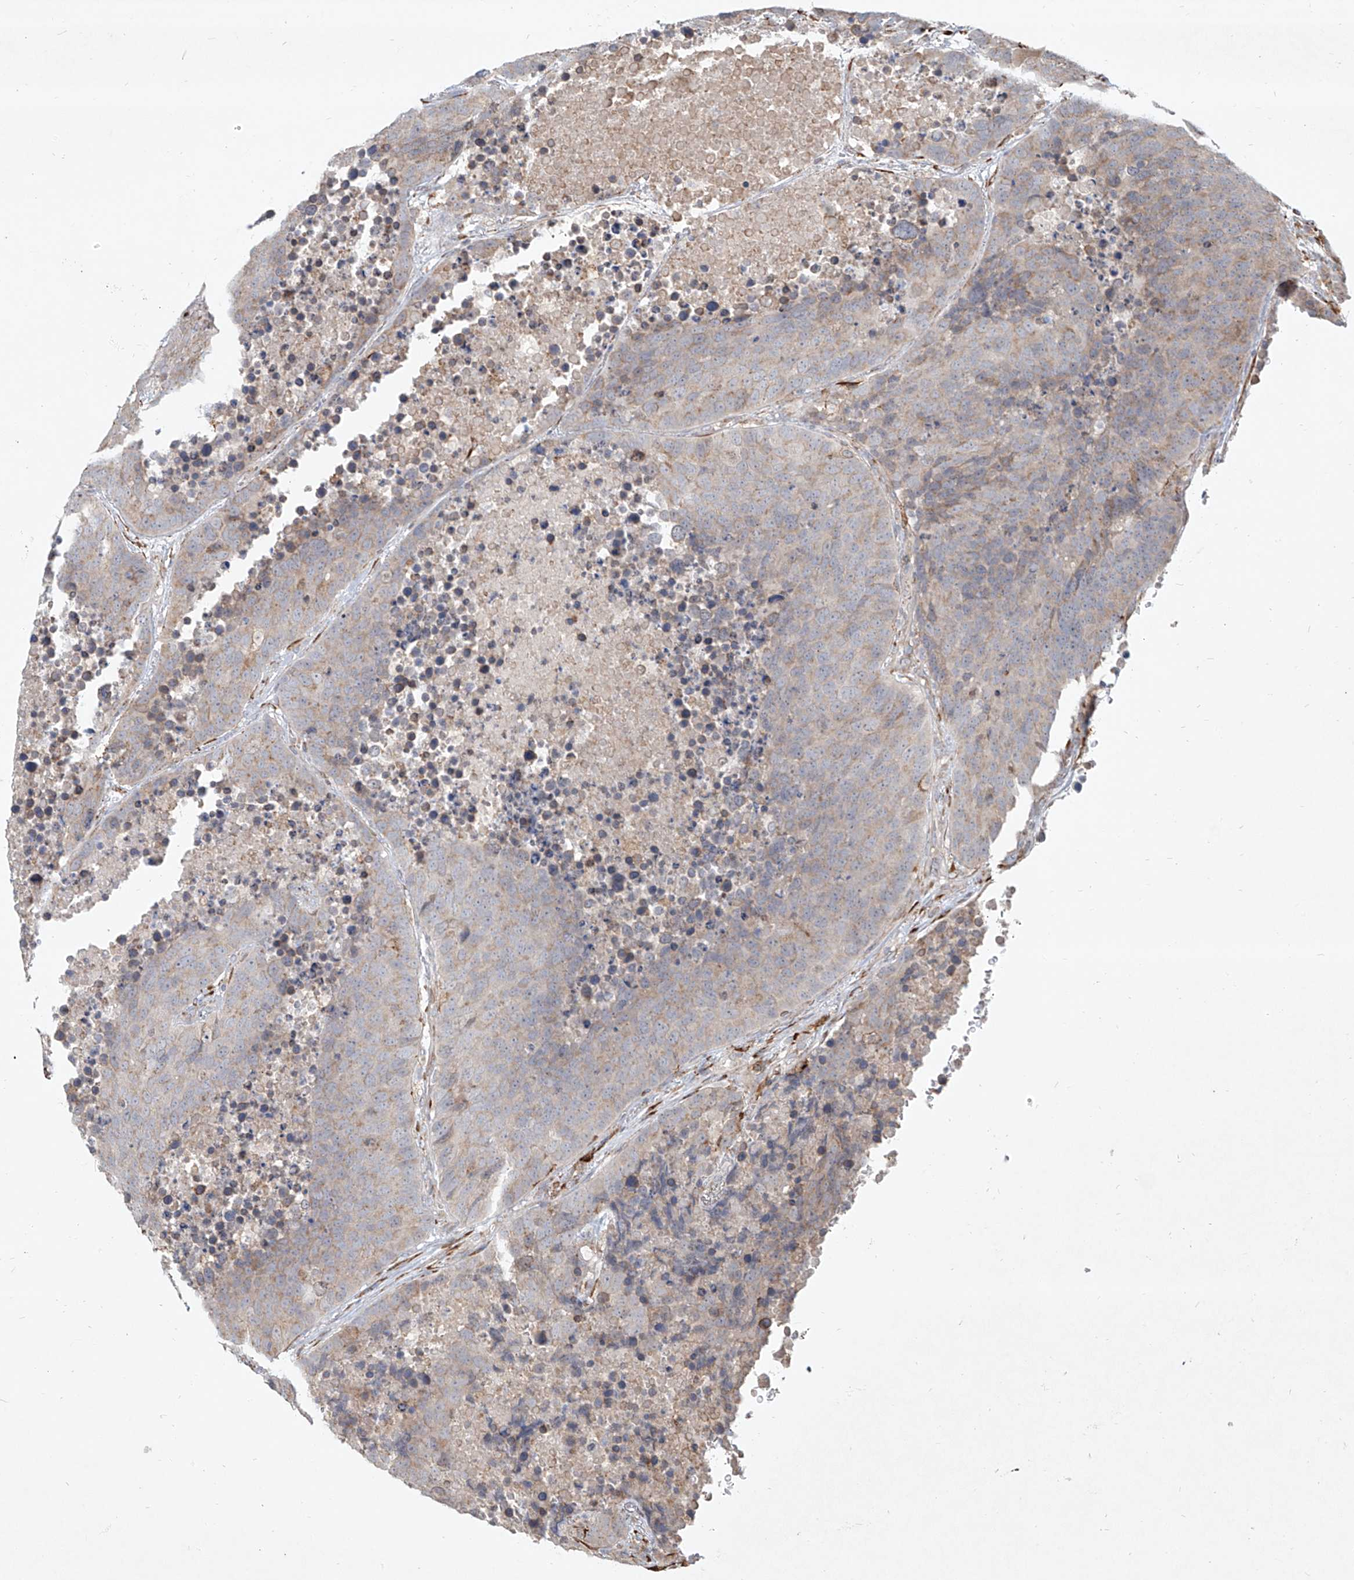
{"staining": {"intensity": "negative", "quantity": "none", "location": "none"}, "tissue": "carcinoid", "cell_type": "Tumor cells", "image_type": "cancer", "snomed": [{"axis": "morphology", "description": "Carcinoid, malignant, NOS"}, {"axis": "topography", "description": "Lung"}], "caption": "Immunohistochemical staining of human carcinoid displays no significant positivity in tumor cells.", "gene": "CD209", "patient": {"sex": "male", "age": 60}}